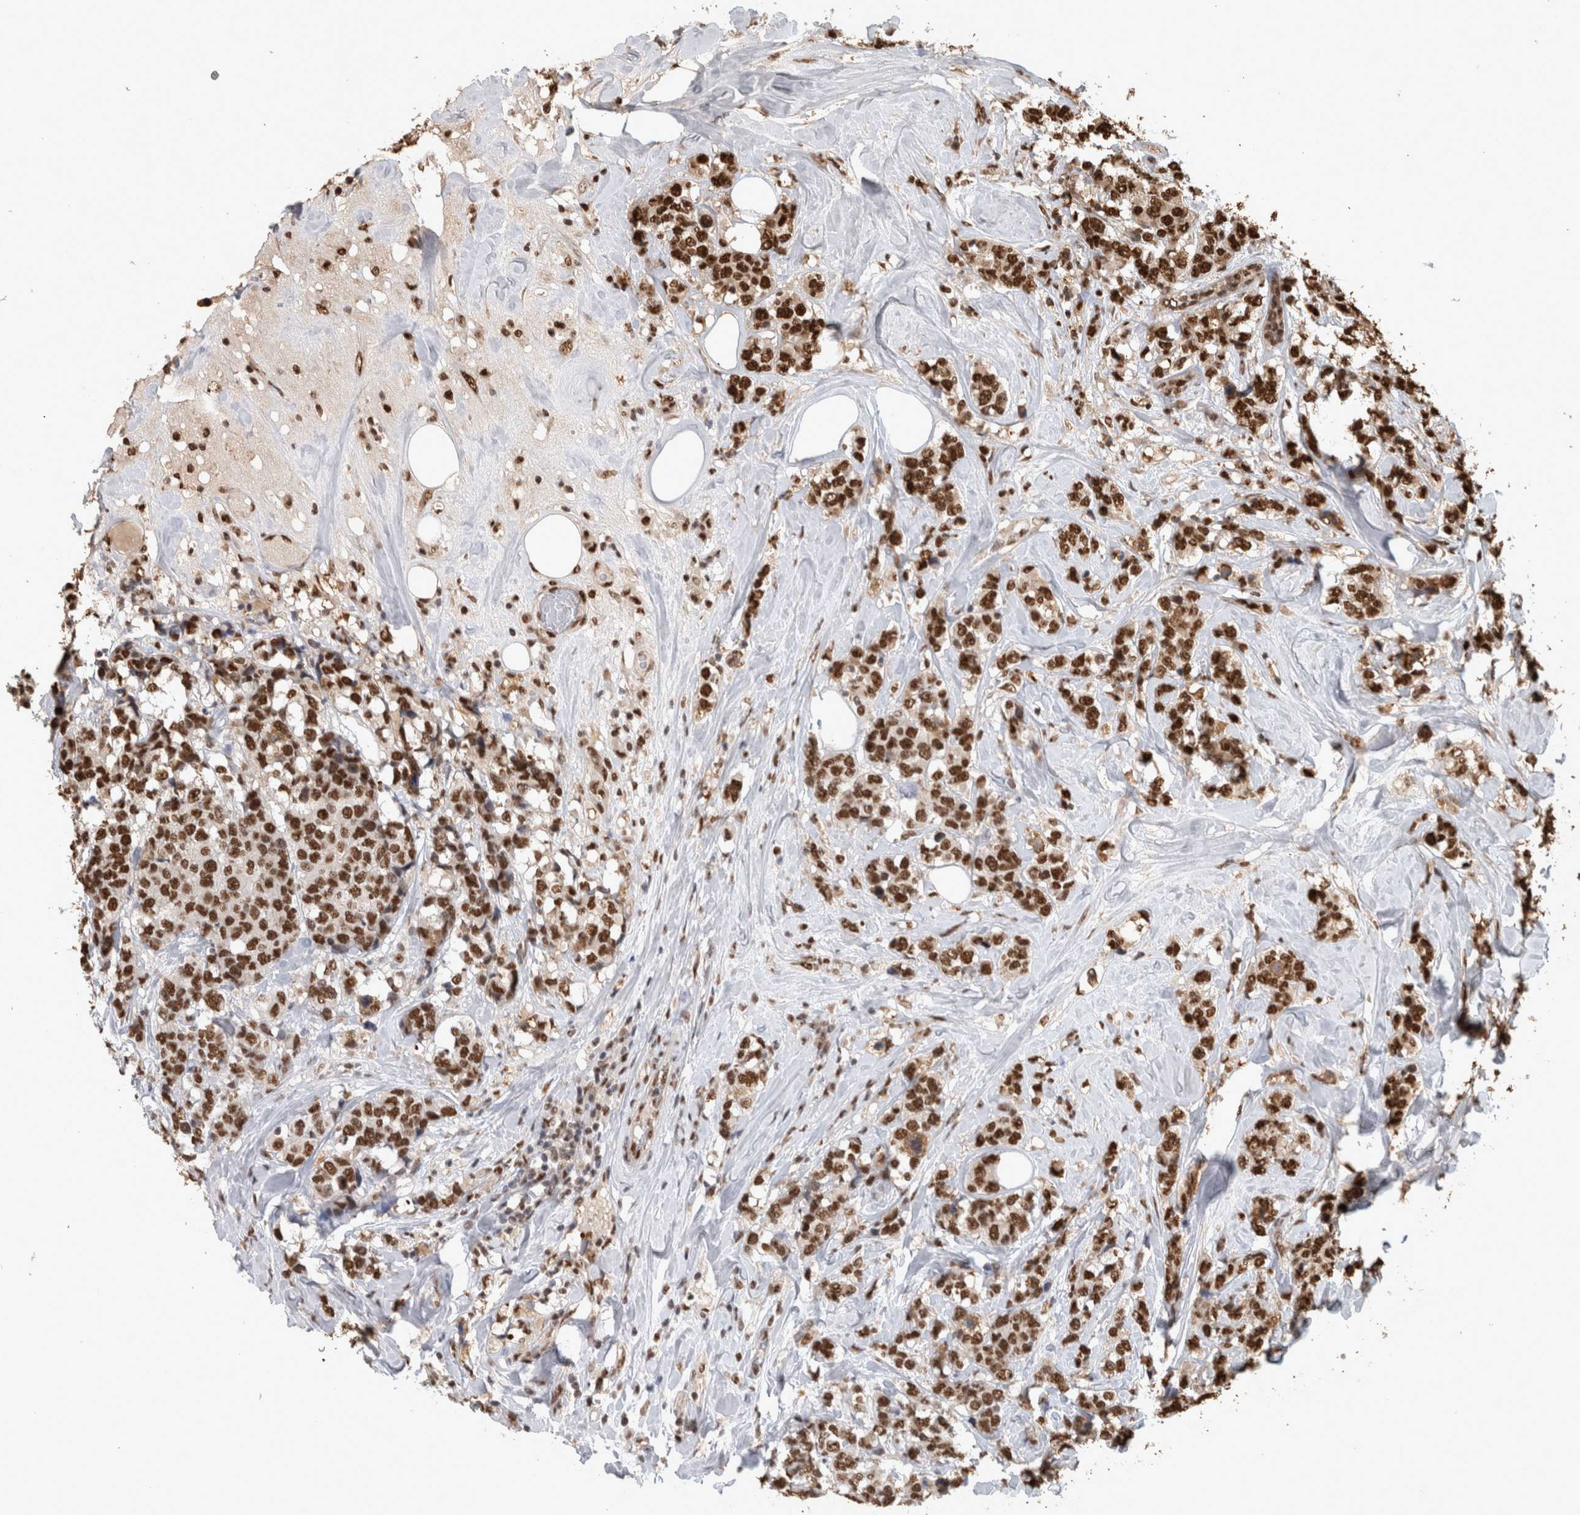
{"staining": {"intensity": "strong", "quantity": ">75%", "location": "nuclear"}, "tissue": "breast cancer", "cell_type": "Tumor cells", "image_type": "cancer", "snomed": [{"axis": "morphology", "description": "Lobular carcinoma"}, {"axis": "topography", "description": "Breast"}], "caption": "Tumor cells display strong nuclear positivity in about >75% of cells in breast cancer.", "gene": "RAD50", "patient": {"sex": "female", "age": 59}}